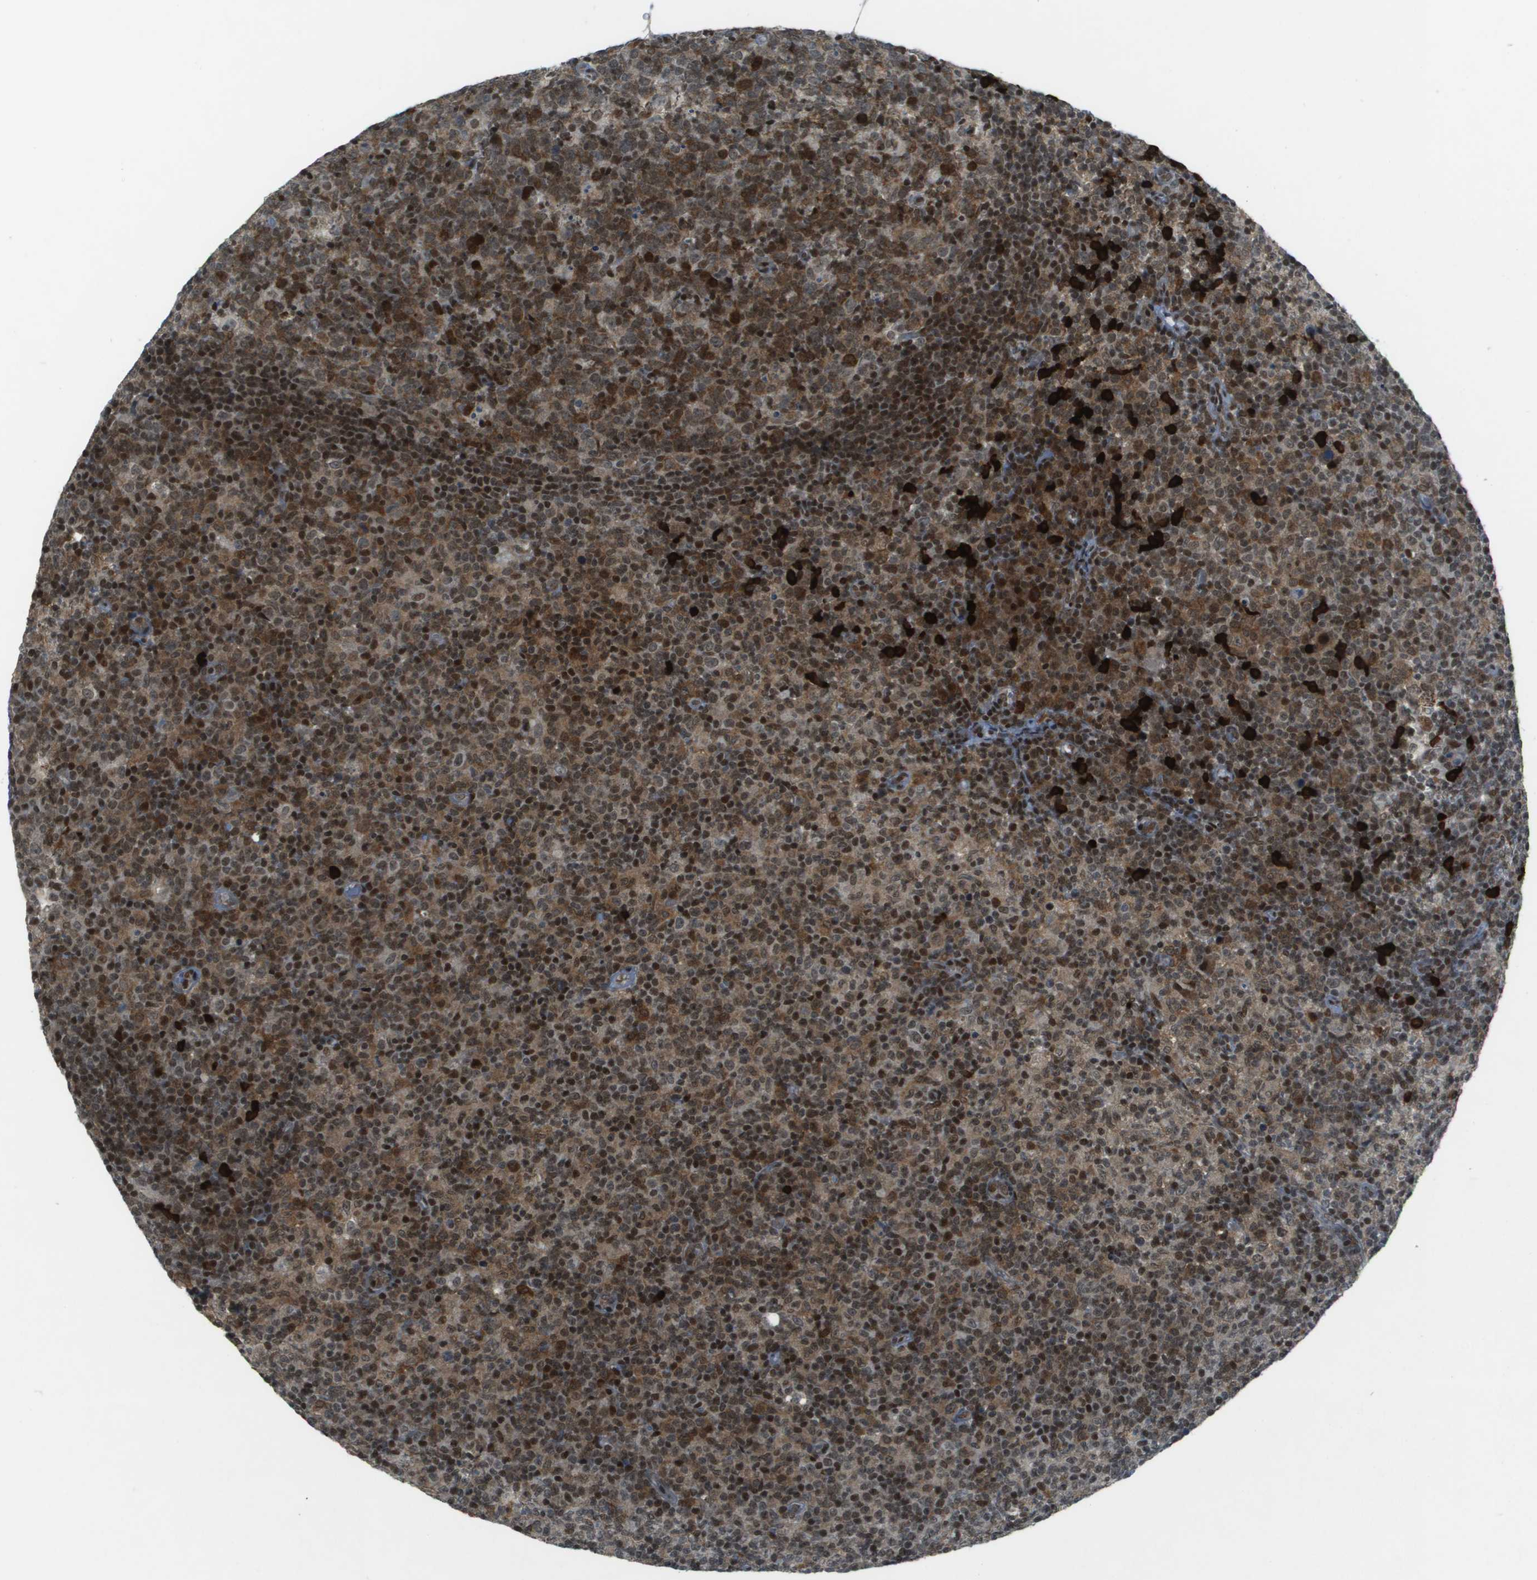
{"staining": {"intensity": "strong", "quantity": "25%-75%", "location": "cytoplasmic/membranous,nuclear"}, "tissue": "lymph node", "cell_type": "Germinal center cells", "image_type": "normal", "snomed": [{"axis": "morphology", "description": "Normal tissue, NOS"}, {"axis": "morphology", "description": "Inflammation, NOS"}, {"axis": "topography", "description": "Lymph node"}], "caption": "Immunohistochemistry staining of benign lymph node, which shows high levels of strong cytoplasmic/membranous,nuclear staining in approximately 25%-75% of germinal center cells indicating strong cytoplasmic/membranous,nuclear protein positivity. The staining was performed using DAB (3,3'-diaminobenzidine) (brown) for protein detection and nuclei were counterstained in hematoxylin (blue).", "gene": "IRF7", "patient": {"sex": "male", "age": 55}}